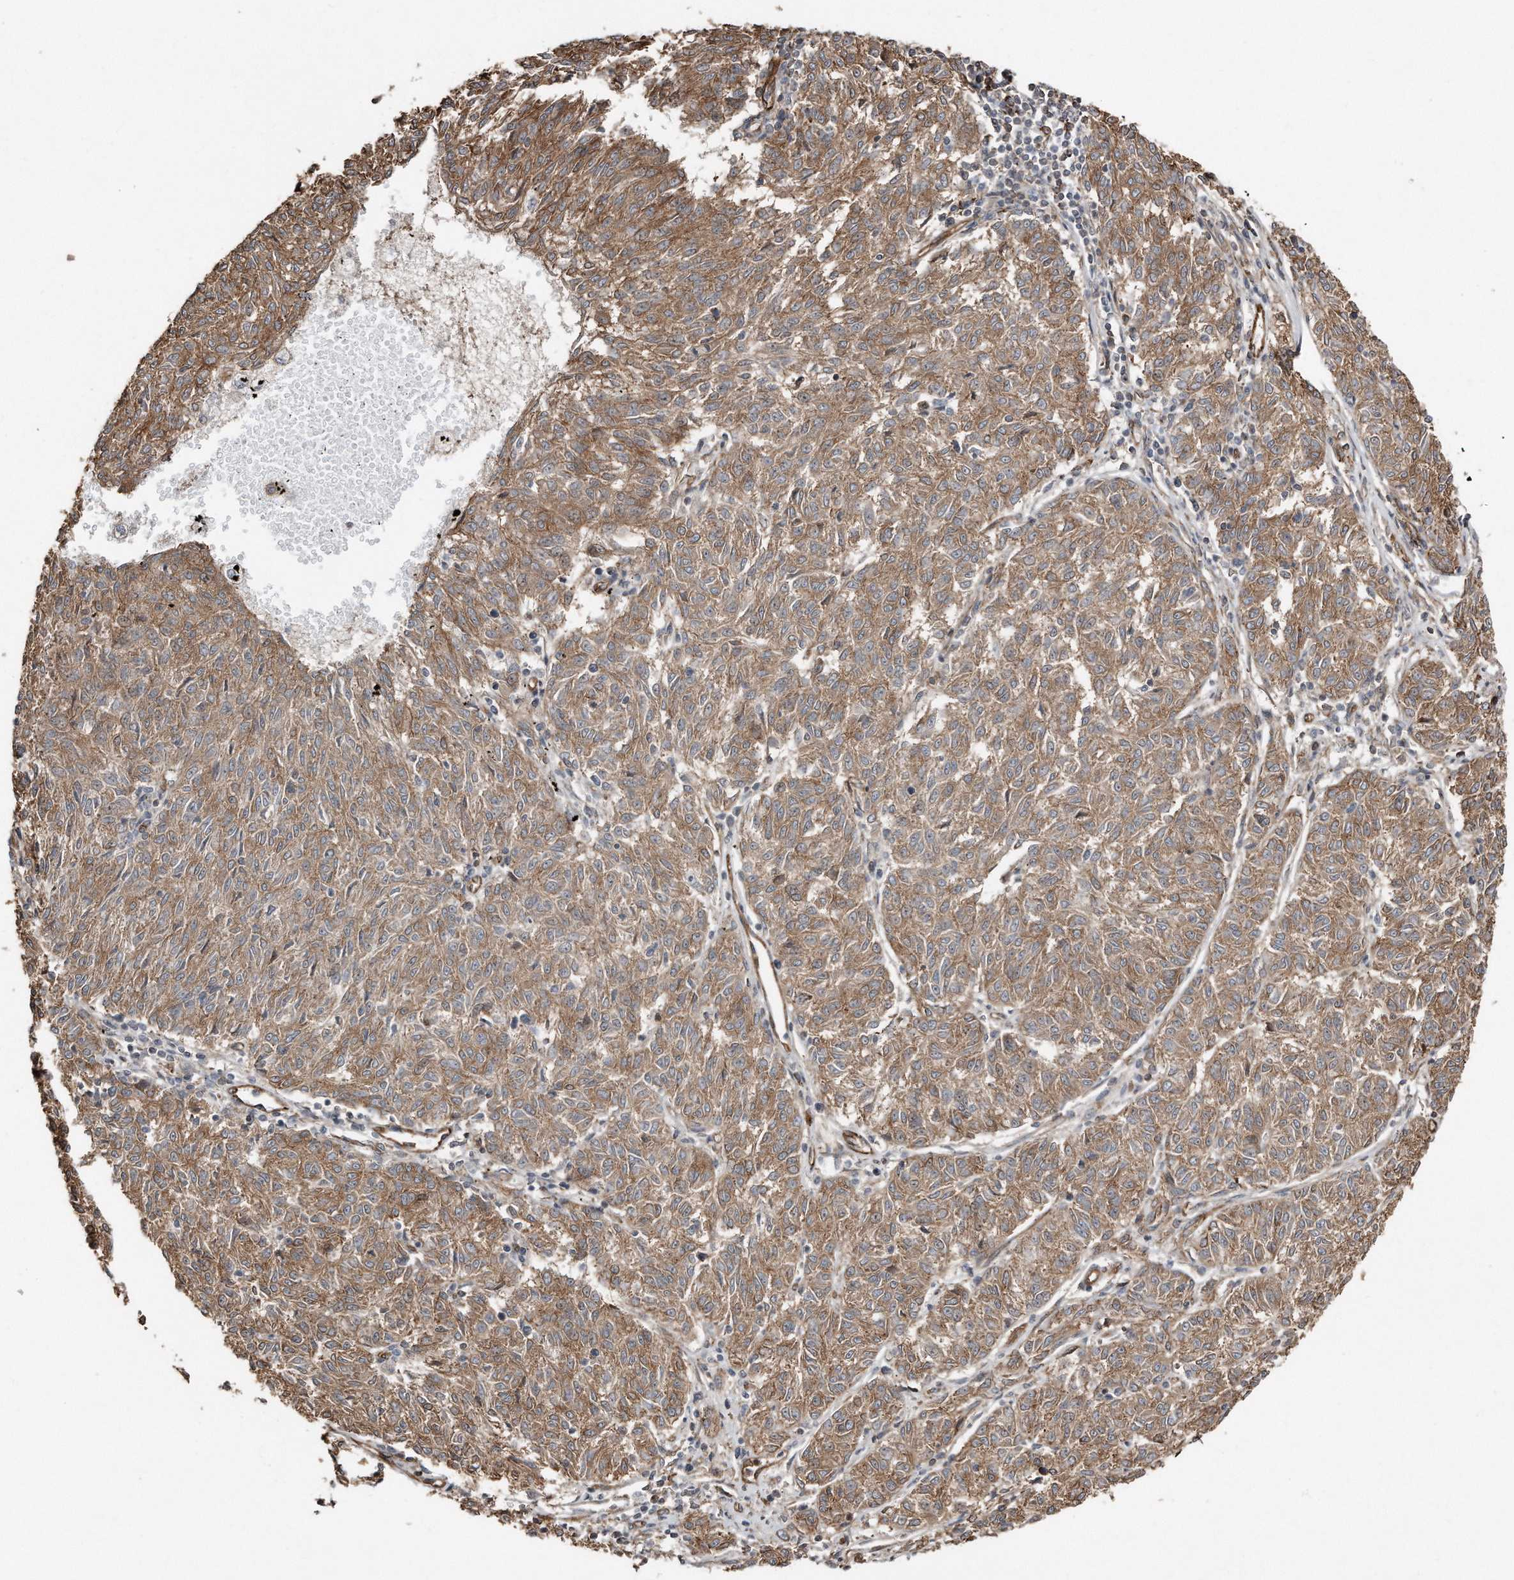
{"staining": {"intensity": "moderate", "quantity": ">75%", "location": "cytoplasmic/membranous"}, "tissue": "melanoma", "cell_type": "Tumor cells", "image_type": "cancer", "snomed": [{"axis": "morphology", "description": "Malignant melanoma, NOS"}, {"axis": "topography", "description": "Skin"}], "caption": "Melanoma was stained to show a protein in brown. There is medium levels of moderate cytoplasmic/membranous expression in about >75% of tumor cells.", "gene": "SNAP47", "patient": {"sex": "female", "age": 72}}